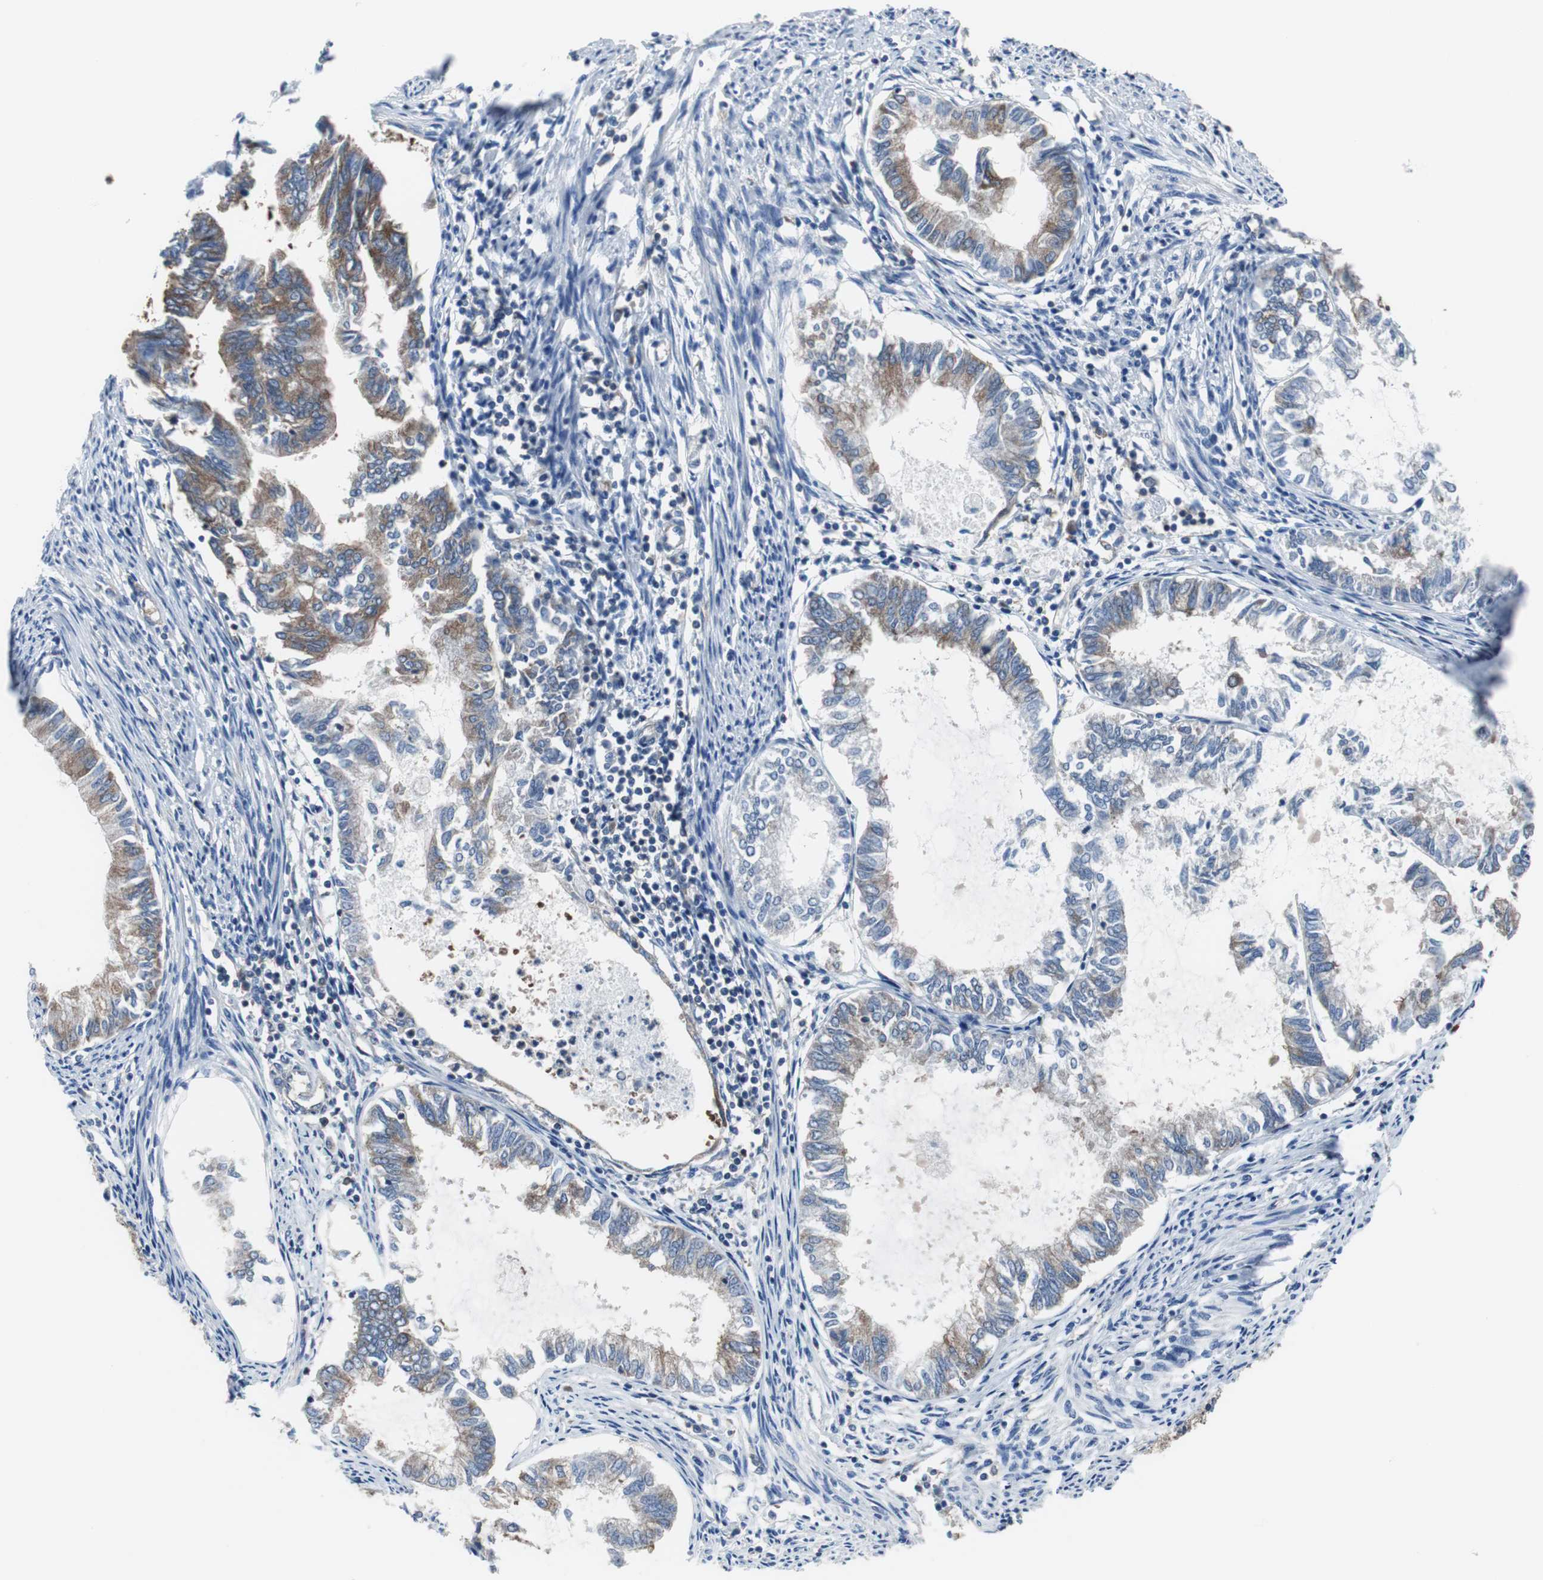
{"staining": {"intensity": "moderate", "quantity": ">75%", "location": "cytoplasmic/membranous"}, "tissue": "endometrial cancer", "cell_type": "Tumor cells", "image_type": "cancer", "snomed": [{"axis": "morphology", "description": "Adenocarcinoma, NOS"}, {"axis": "topography", "description": "Endometrium"}], "caption": "Immunohistochemistry (IHC) (DAB (3,3'-diaminobenzidine)) staining of human adenocarcinoma (endometrial) demonstrates moderate cytoplasmic/membranous protein positivity in approximately >75% of tumor cells.", "gene": "BRAF", "patient": {"sex": "female", "age": 86}}